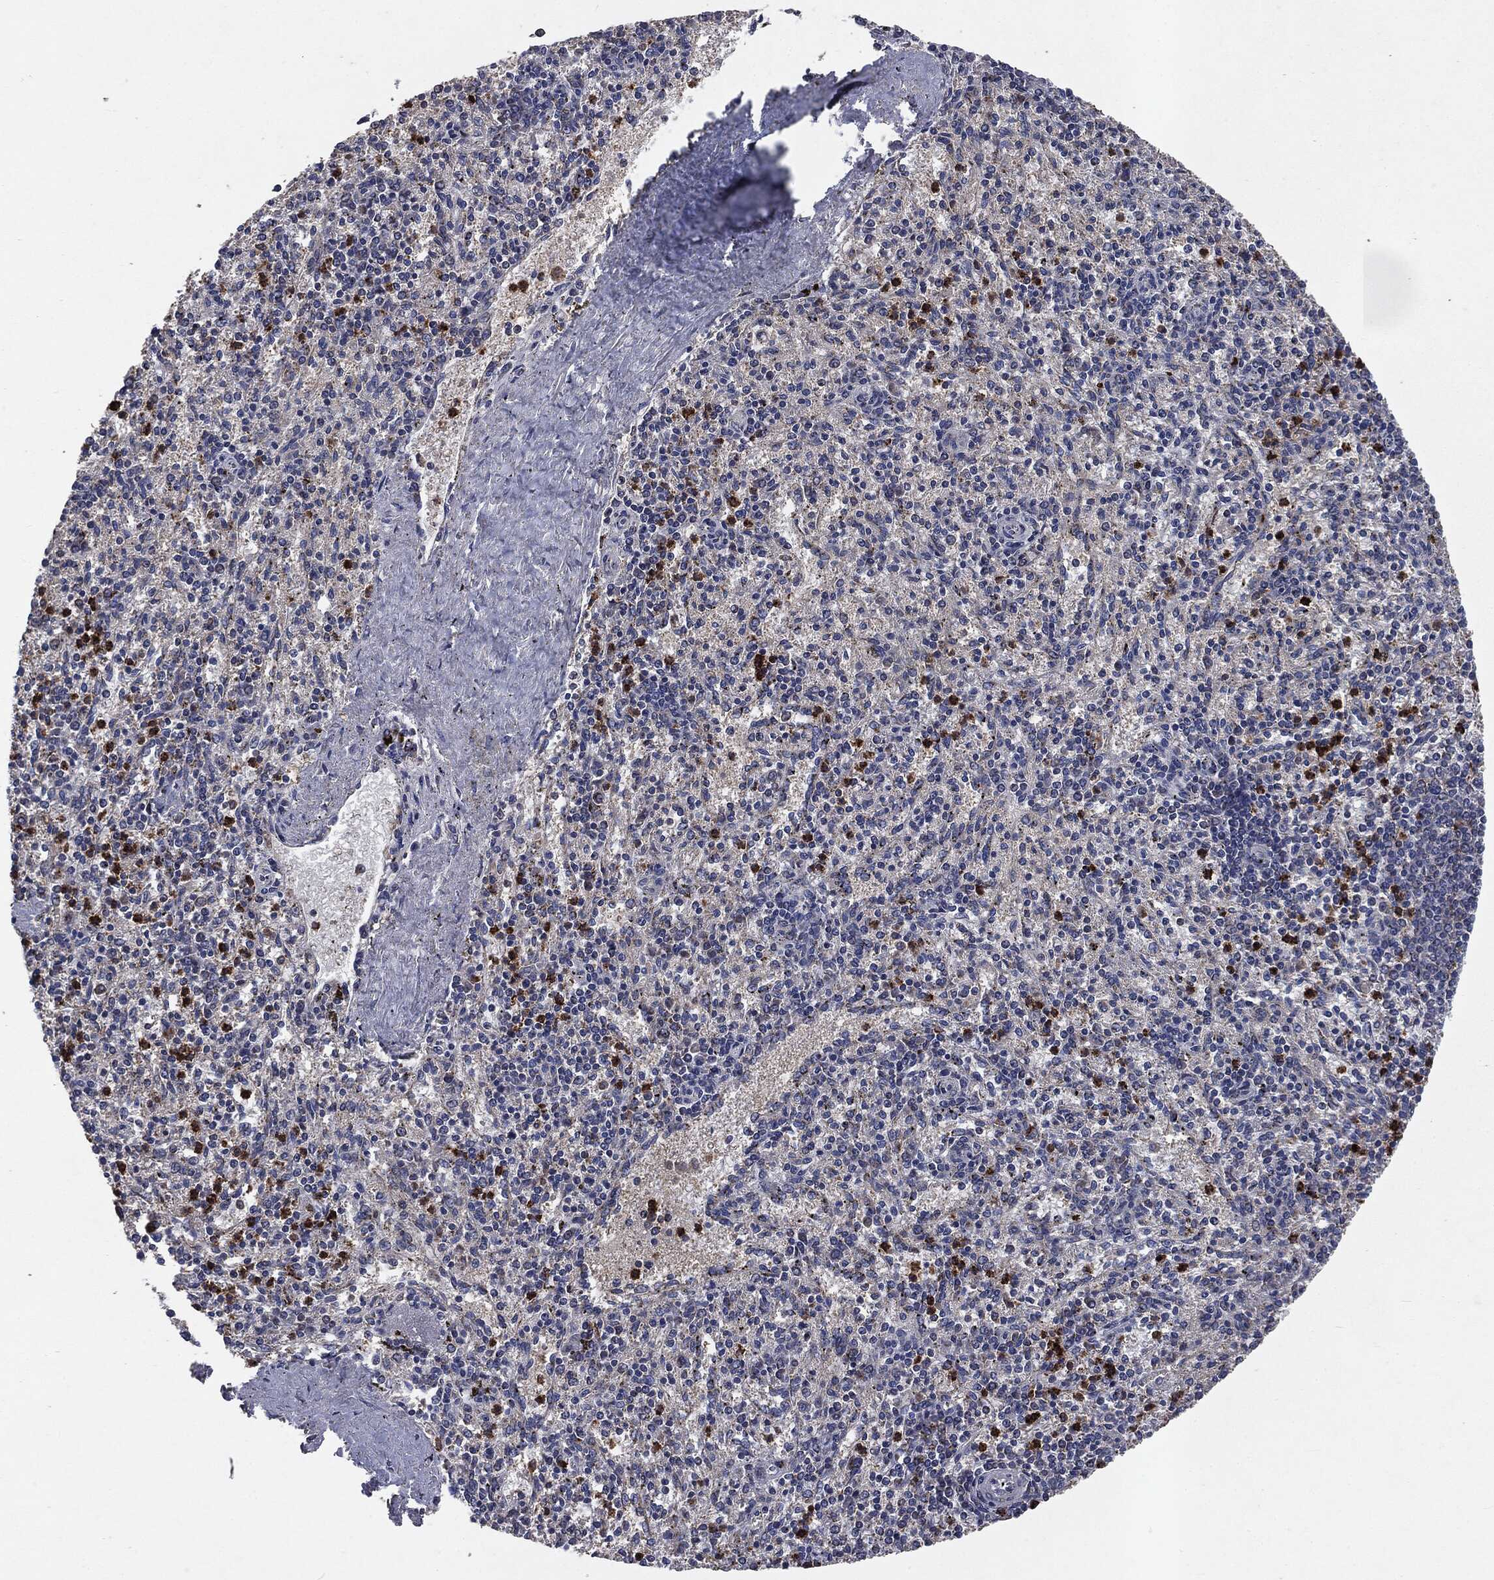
{"staining": {"intensity": "strong", "quantity": "<25%", "location": "cytoplasmic/membranous"}, "tissue": "spleen", "cell_type": "Cells in red pulp", "image_type": "normal", "snomed": [{"axis": "morphology", "description": "Normal tissue, NOS"}, {"axis": "topography", "description": "Spleen"}], "caption": "Cells in red pulp exhibit medium levels of strong cytoplasmic/membranous positivity in approximately <25% of cells in benign spleen.", "gene": "MAPK6", "patient": {"sex": "female", "age": 37}}